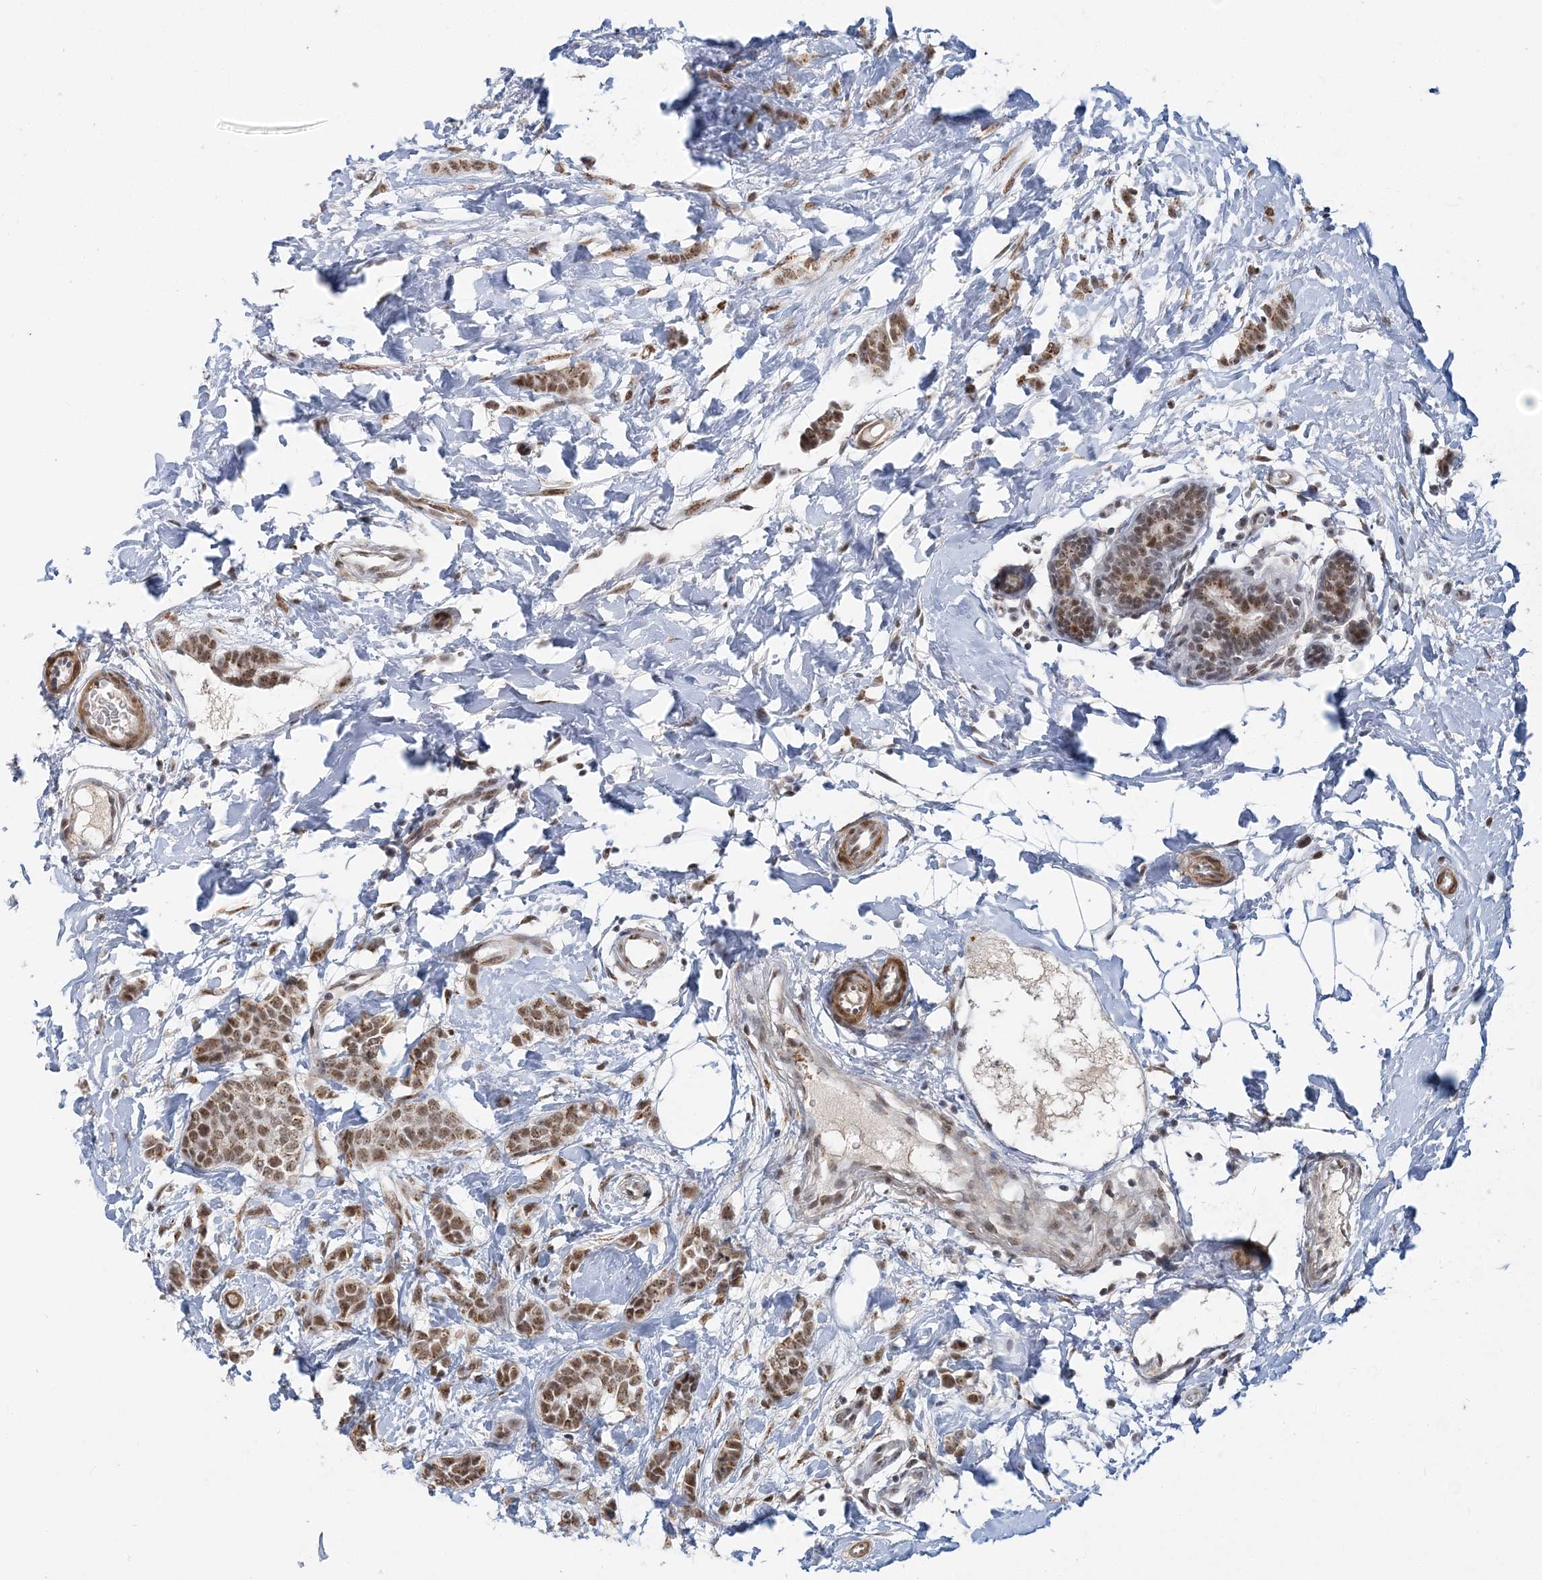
{"staining": {"intensity": "moderate", "quantity": ">75%", "location": "nuclear"}, "tissue": "breast cancer", "cell_type": "Tumor cells", "image_type": "cancer", "snomed": [{"axis": "morphology", "description": "Lobular carcinoma, in situ"}, {"axis": "morphology", "description": "Lobular carcinoma"}, {"axis": "topography", "description": "Breast"}], "caption": "Human breast cancer (lobular carcinoma in situ) stained with a protein marker exhibits moderate staining in tumor cells.", "gene": "PLRG1", "patient": {"sex": "female", "age": 41}}